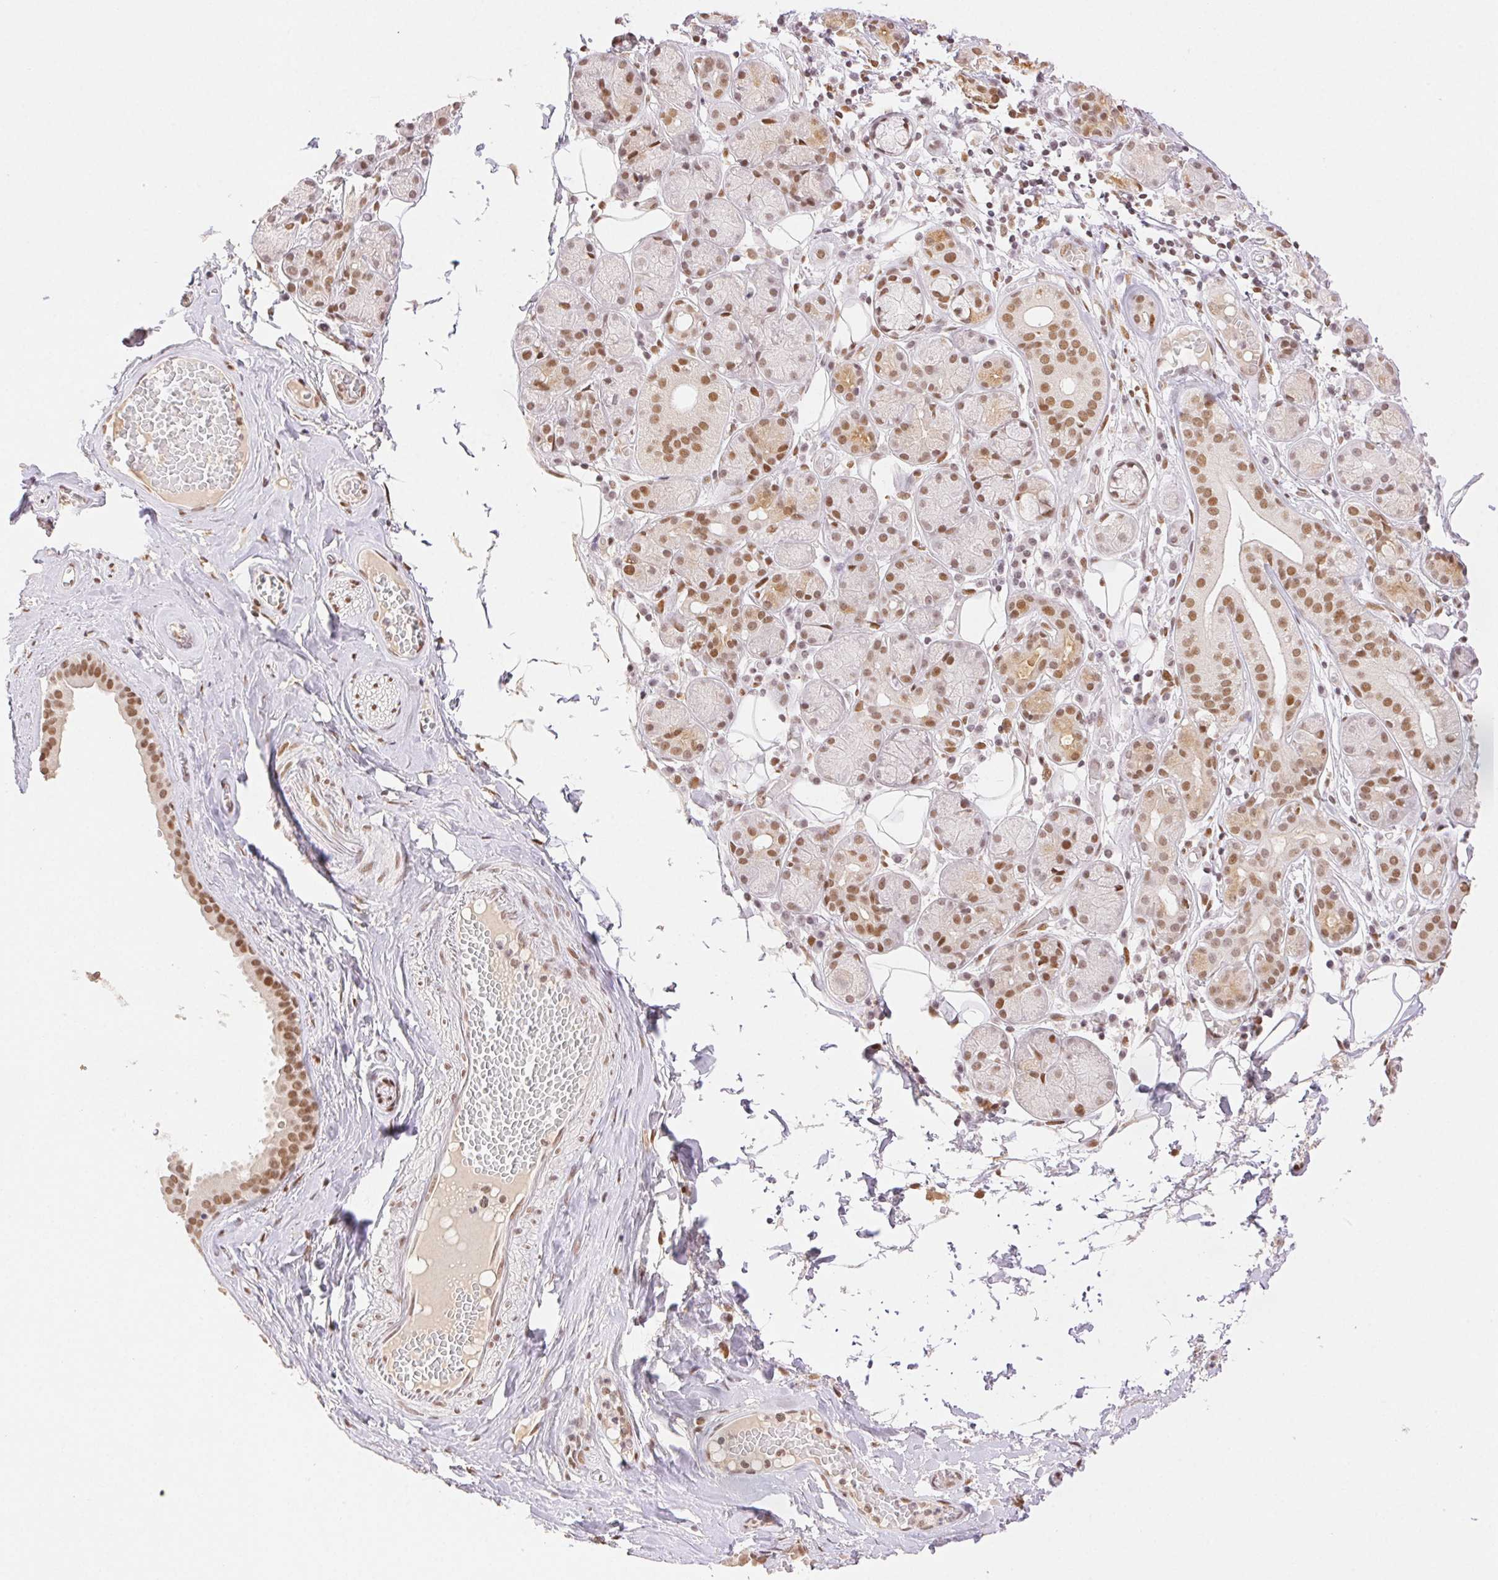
{"staining": {"intensity": "moderate", "quantity": ">75%", "location": "nuclear"}, "tissue": "salivary gland", "cell_type": "Glandular cells", "image_type": "normal", "snomed": [{"axis": "morphology", "description": "Normal tissue, NOS"}, {"axis": "topography", "description": "Salivary gland"}, {"axis": "topography", "description": "Peripheral nerve tissue"}], "caption": "Brown immunohistochemical staining in benign salivary gland exhibits moderate nuclear positivity in approximately >75% of glandular cells. (brown staining indicates protein expression, while blue staining denotes nuclei).", "gene": "H2AZ1", "patient": {"sex": "male", "age": 71}}